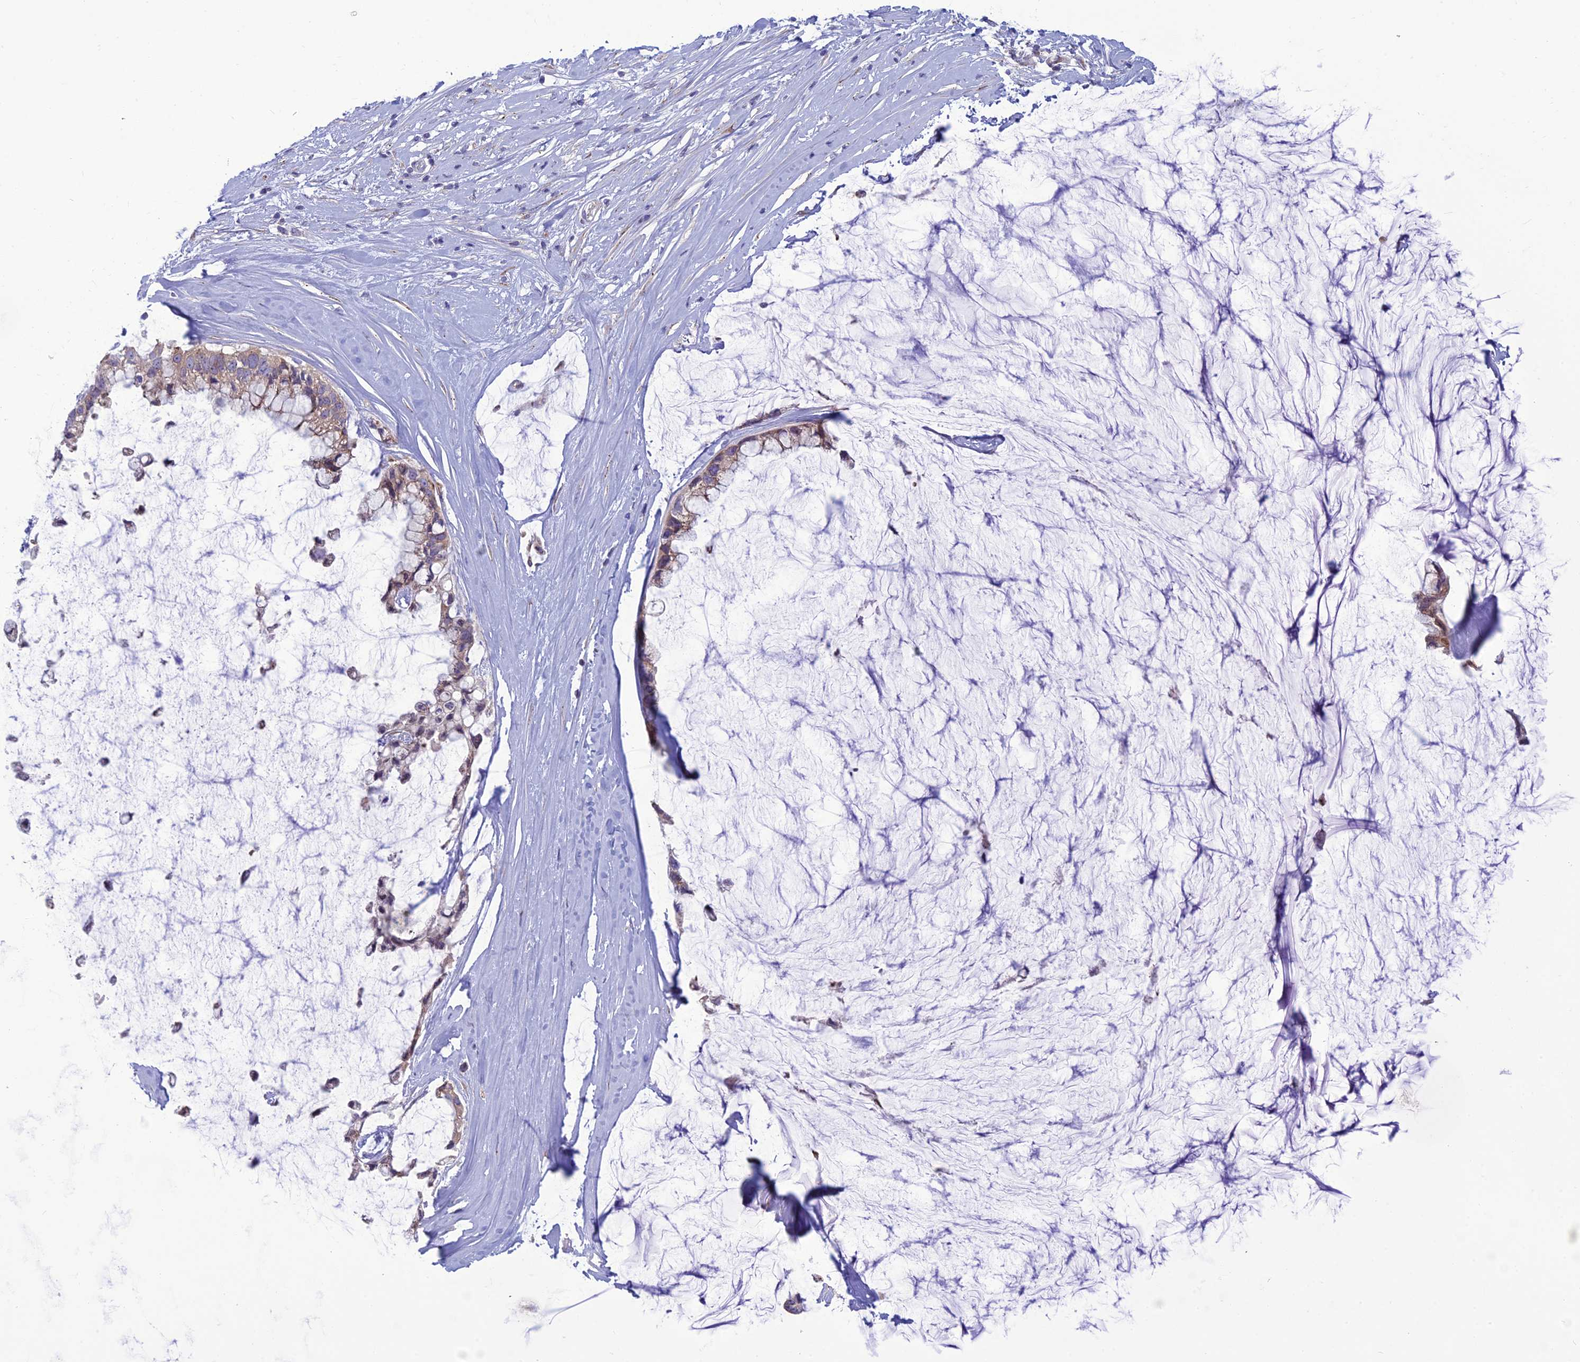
{"staining": {"intensity": "weak", "quantity": "25%-75%", "location": "cytoplasmic/membranous"}, "tissue": "ovarian cancer", "cell_type": "Tumor cells", "image_type": "cancer", "snomed": [{"axis": "morphology", "description": "Cystadenocarcinoma, mucinous, NOS"}, {"axis": "topography", "description": "Ovary"}], "caption": "Protein staining exhibits weak cytoplasmic/membranous positivity in approximately 25%-75% of tumor cells in ovarian mucinous cystadenocarcinoma.", "gene": "RPL17-C18orf32", "patient": {"sex": "female", "age": 39}}